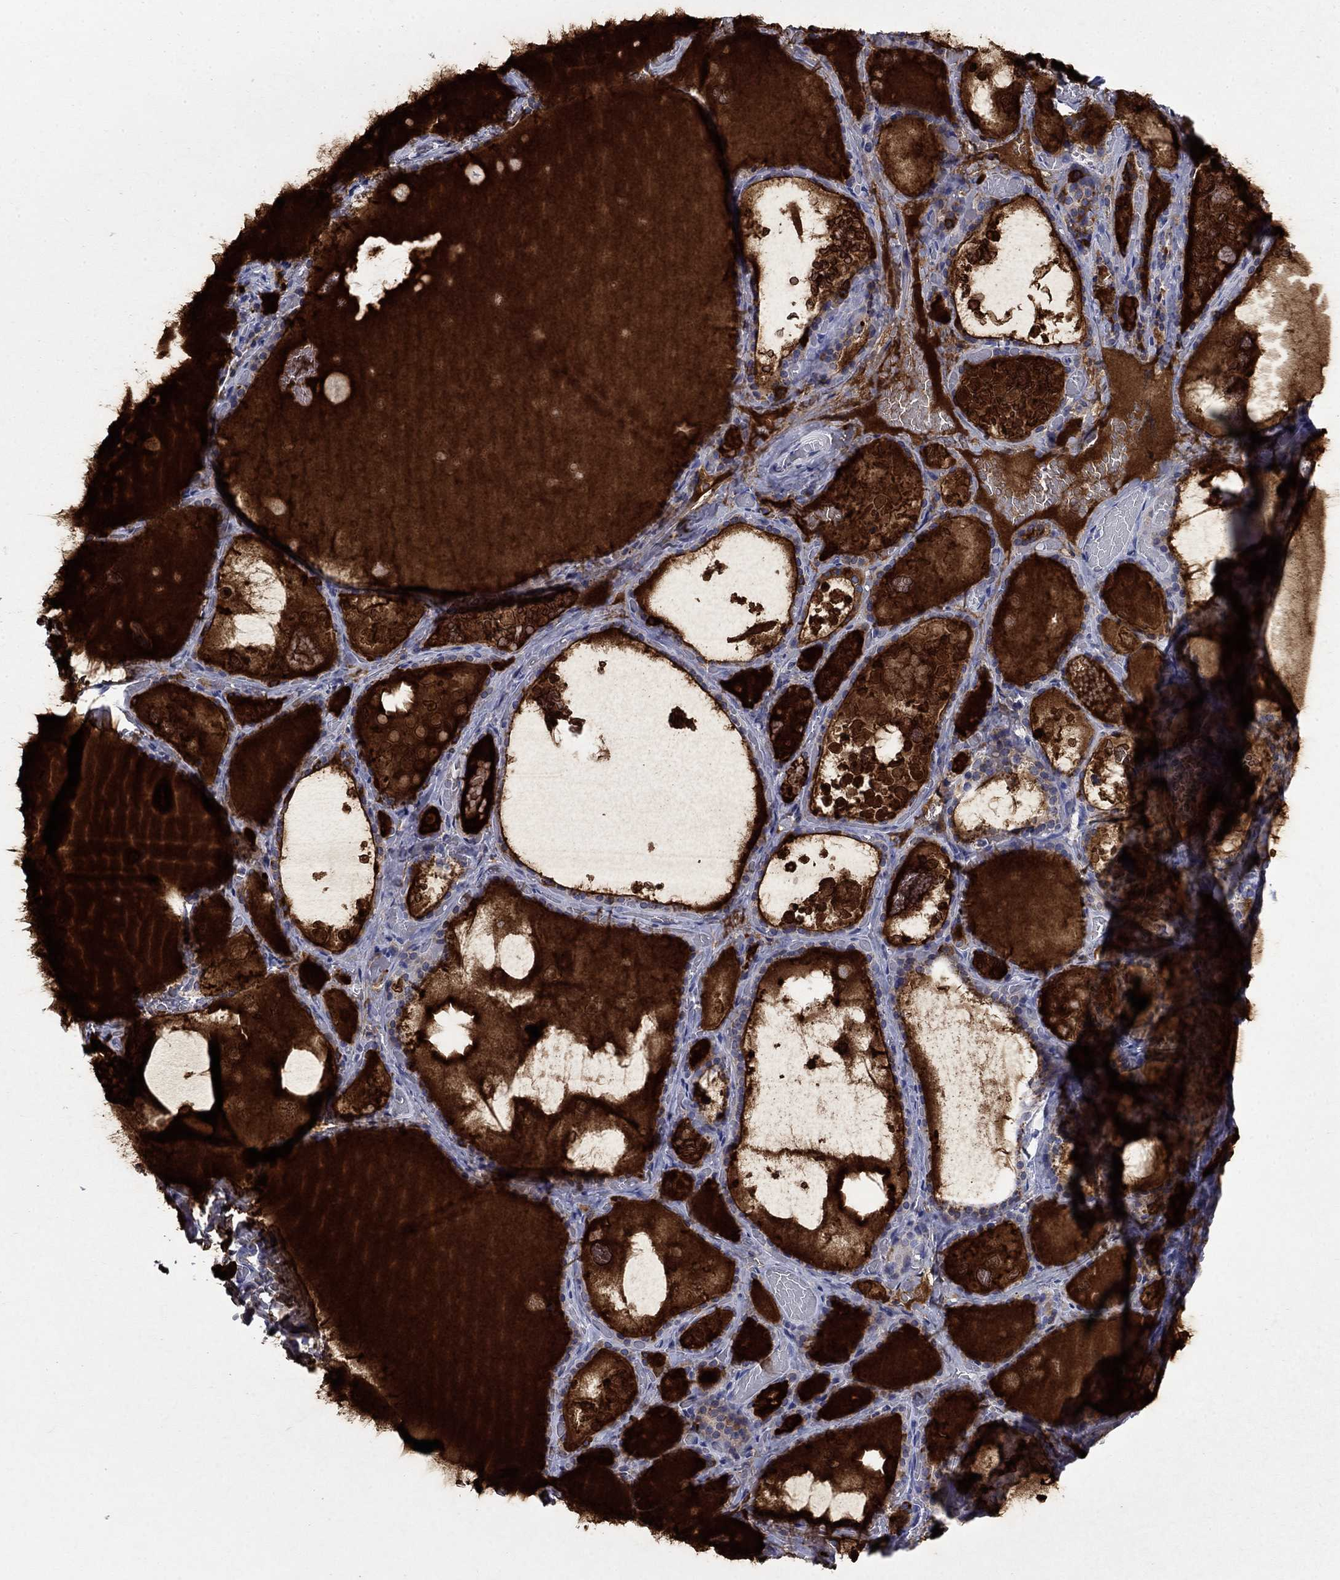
{"staining": {"intensity": "negative", "quantity": "none", "location": "none"}, "tissue": "thyroid gland", "cell_type": "Glandular cells", "image_type": "normal", "snomed": [{"axis": "morphology", "description": "Normal tissue, NOS"}, {"axis": "topography", "description": "Thyroid gland"}], "caption": "The histopathology image displays no significant staining in glandular cells of thyroid gland.", "gene": "SULT2B1", "patient": {"sex": "female", "age": 56}}